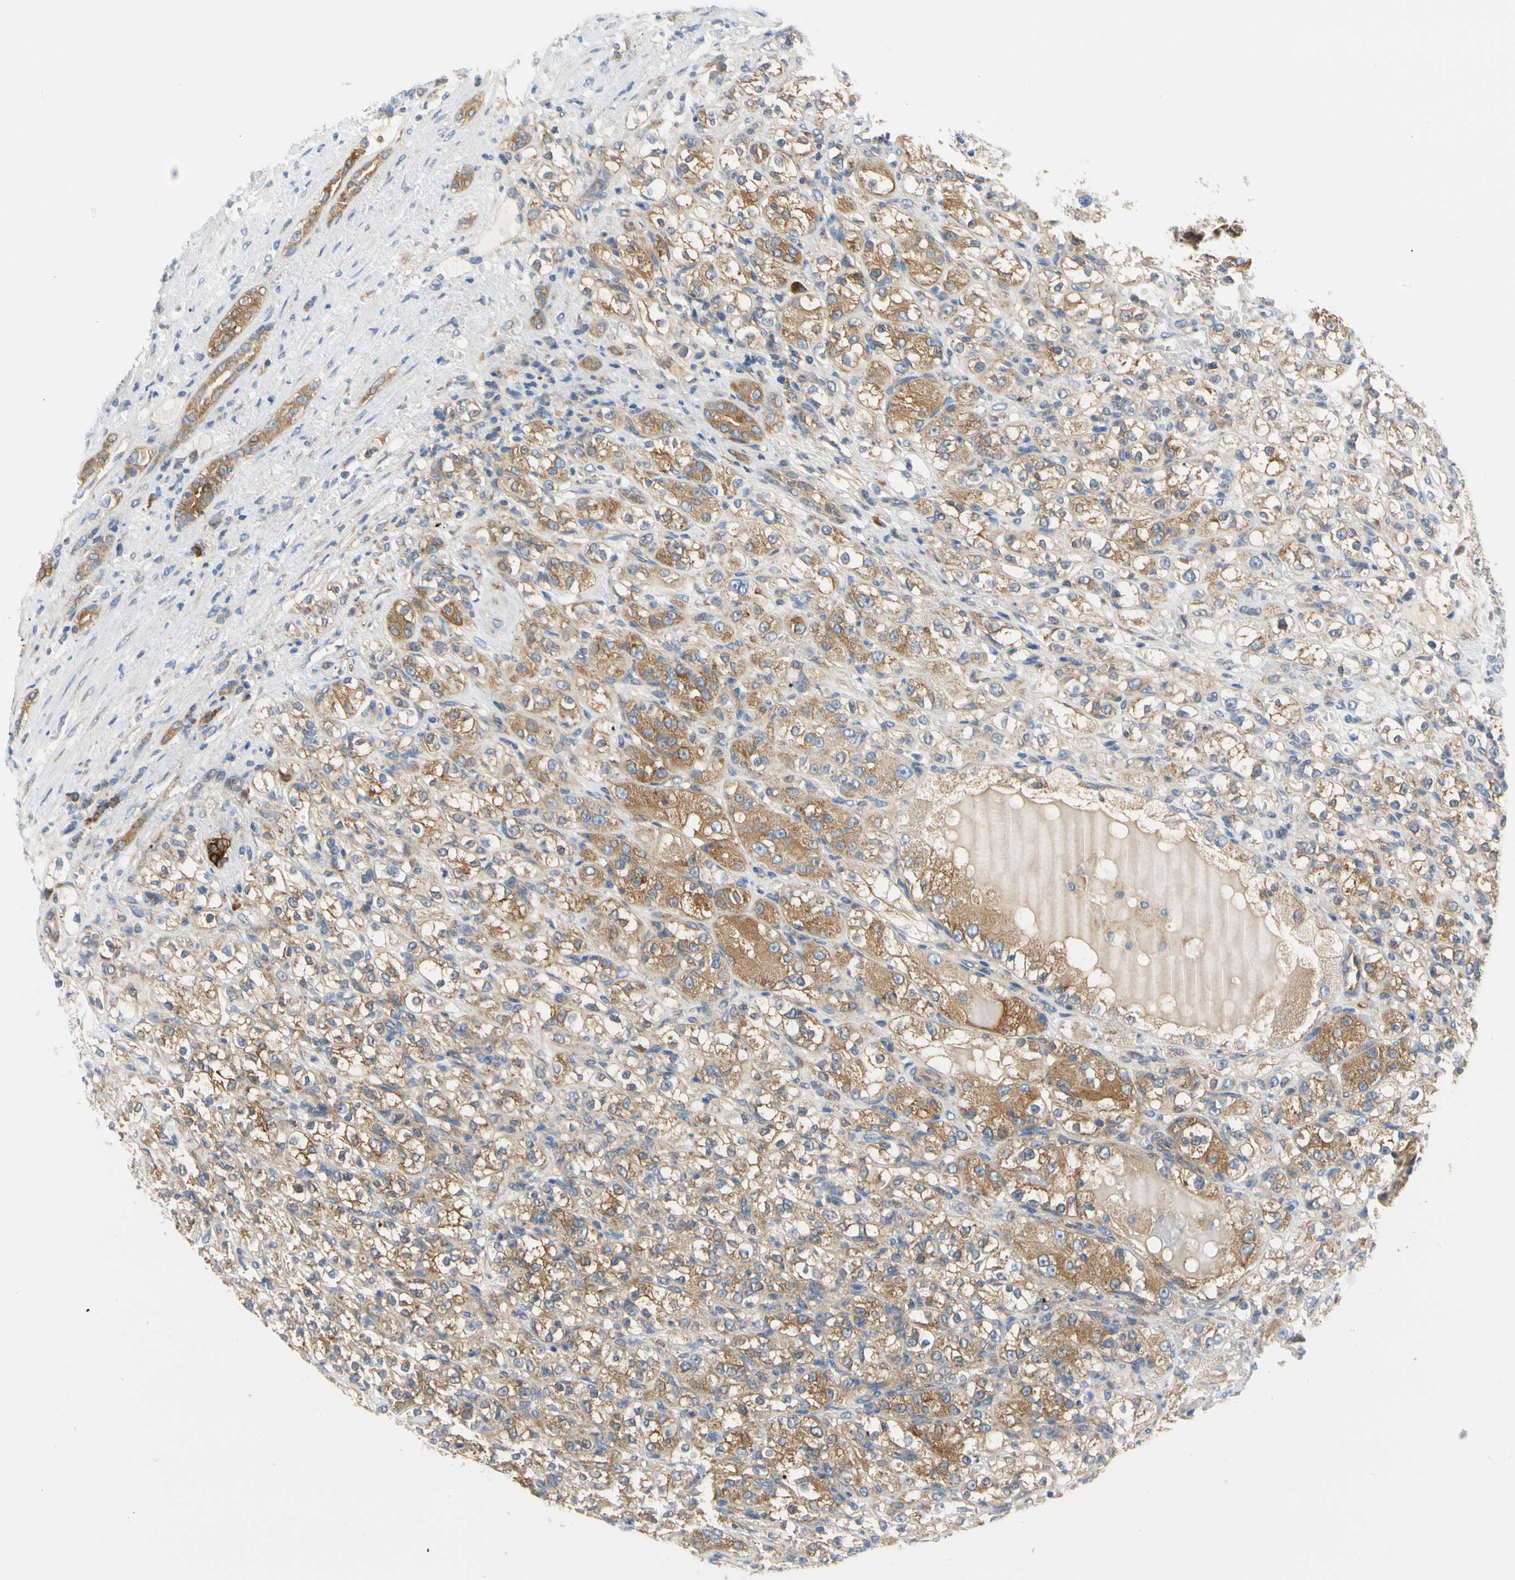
{"staining": {"intensity": "moderate", "quantity": ">75%", "location": "cytoplasmic/membranous"}, "tissue": "renal cancer", "cell_type": "Tumor cells", "image_type": "cancer", "snomed": [{"axis": "morphology", "description": "Normal tissue, NOS"}, {"axis": "morphology", "description": "Adenocarcinoma, NOS"}, {"axis": "topography", "description": "Kidney"}], "caption": "A micrograph showing moderate cytoplasmic/membranous positivity in approximately >75% of tumor cells in renal cancer, as visualized by brown immunohistochemical staining.", "gene": "GPHN", "patient": {"sex": "male", "age": 61}}